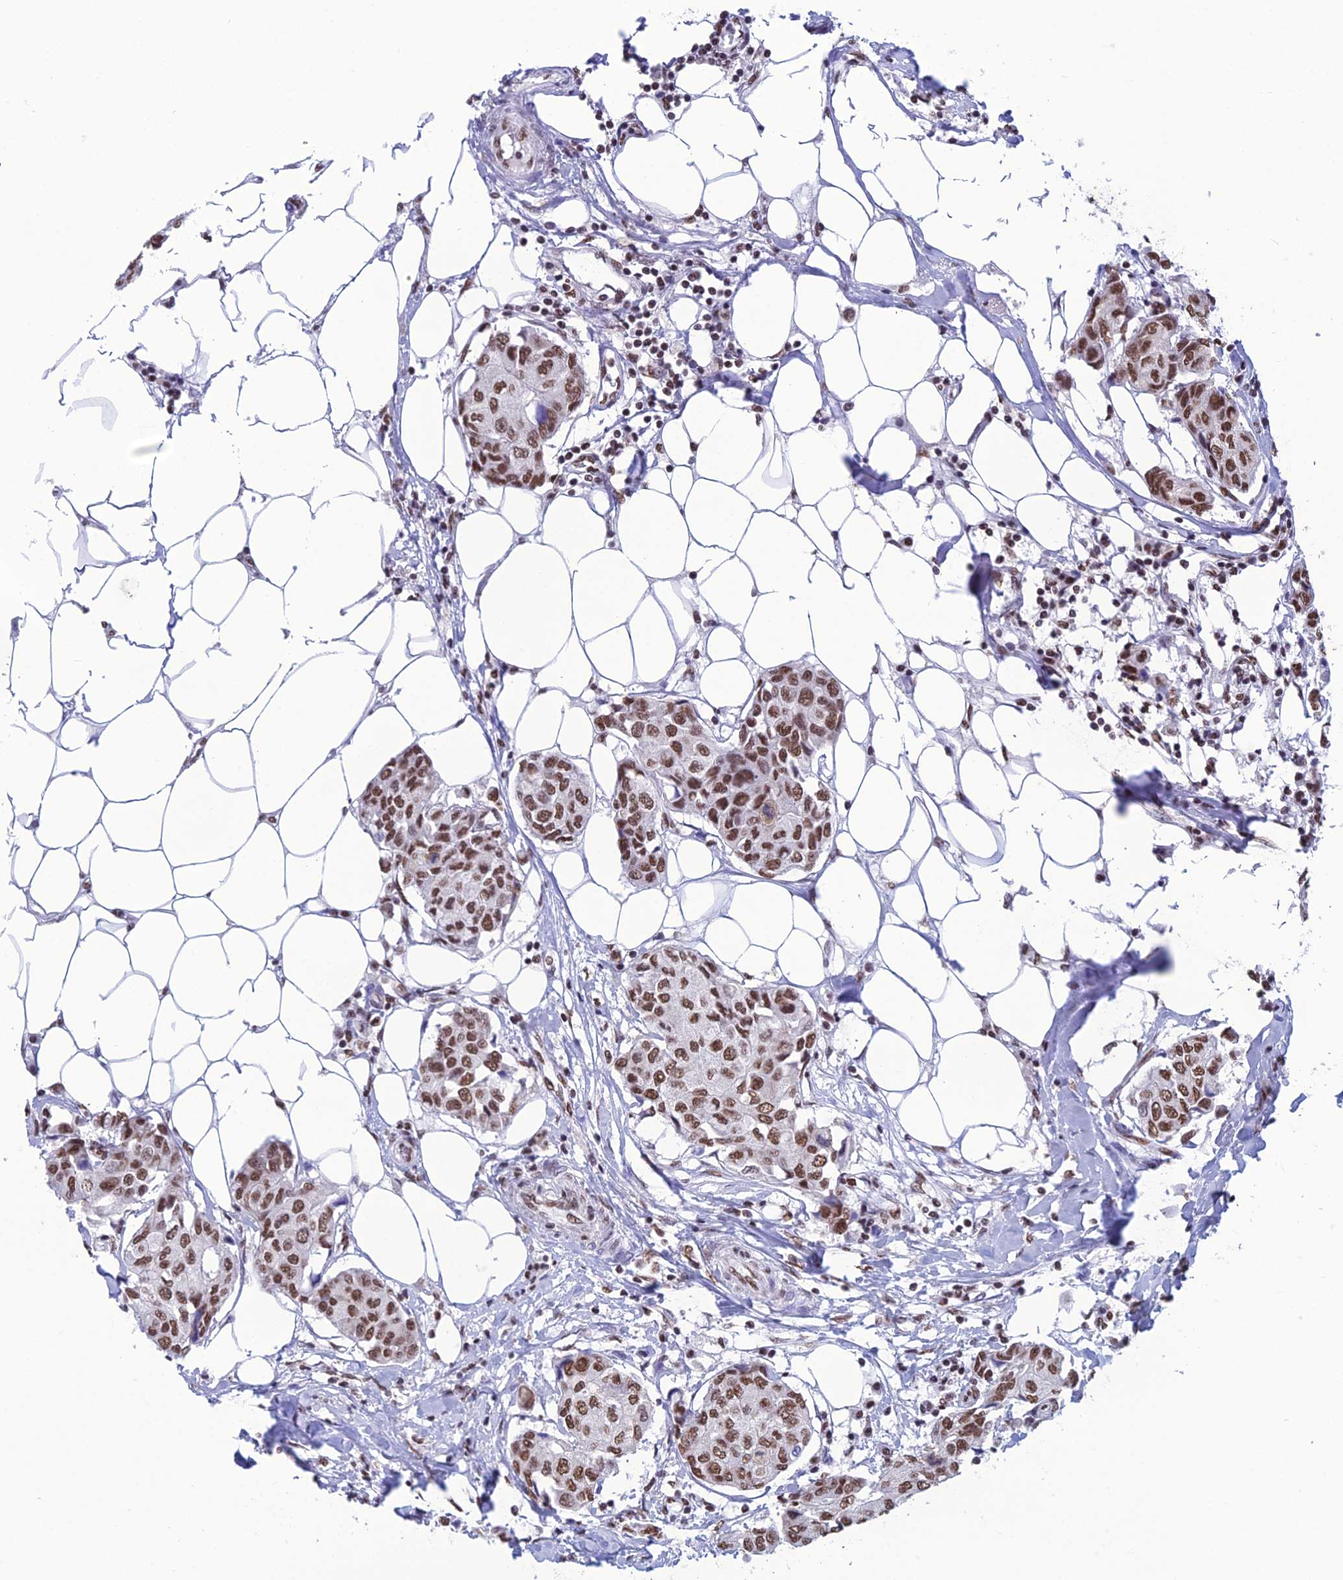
{"staining": {"intensity": "strong", "quantity": ">75%", "location": "nuclear"}, "tissue": "breast cancer", "cell_type": "Tumor cells", "image_type": "cancer", "snomed": [{"axis": "morphology", "description": "Duct carcinoma"}, {"axis": "topography", "description": "Breast"}], "caption": "An image of breast cancer (invasive ductal carcinoma) stained for a protein reveals strong nuclear brown staining in tumor cells.", "gene": "PRAMEF12", "patient": {"sex": "female", "age": 80}}